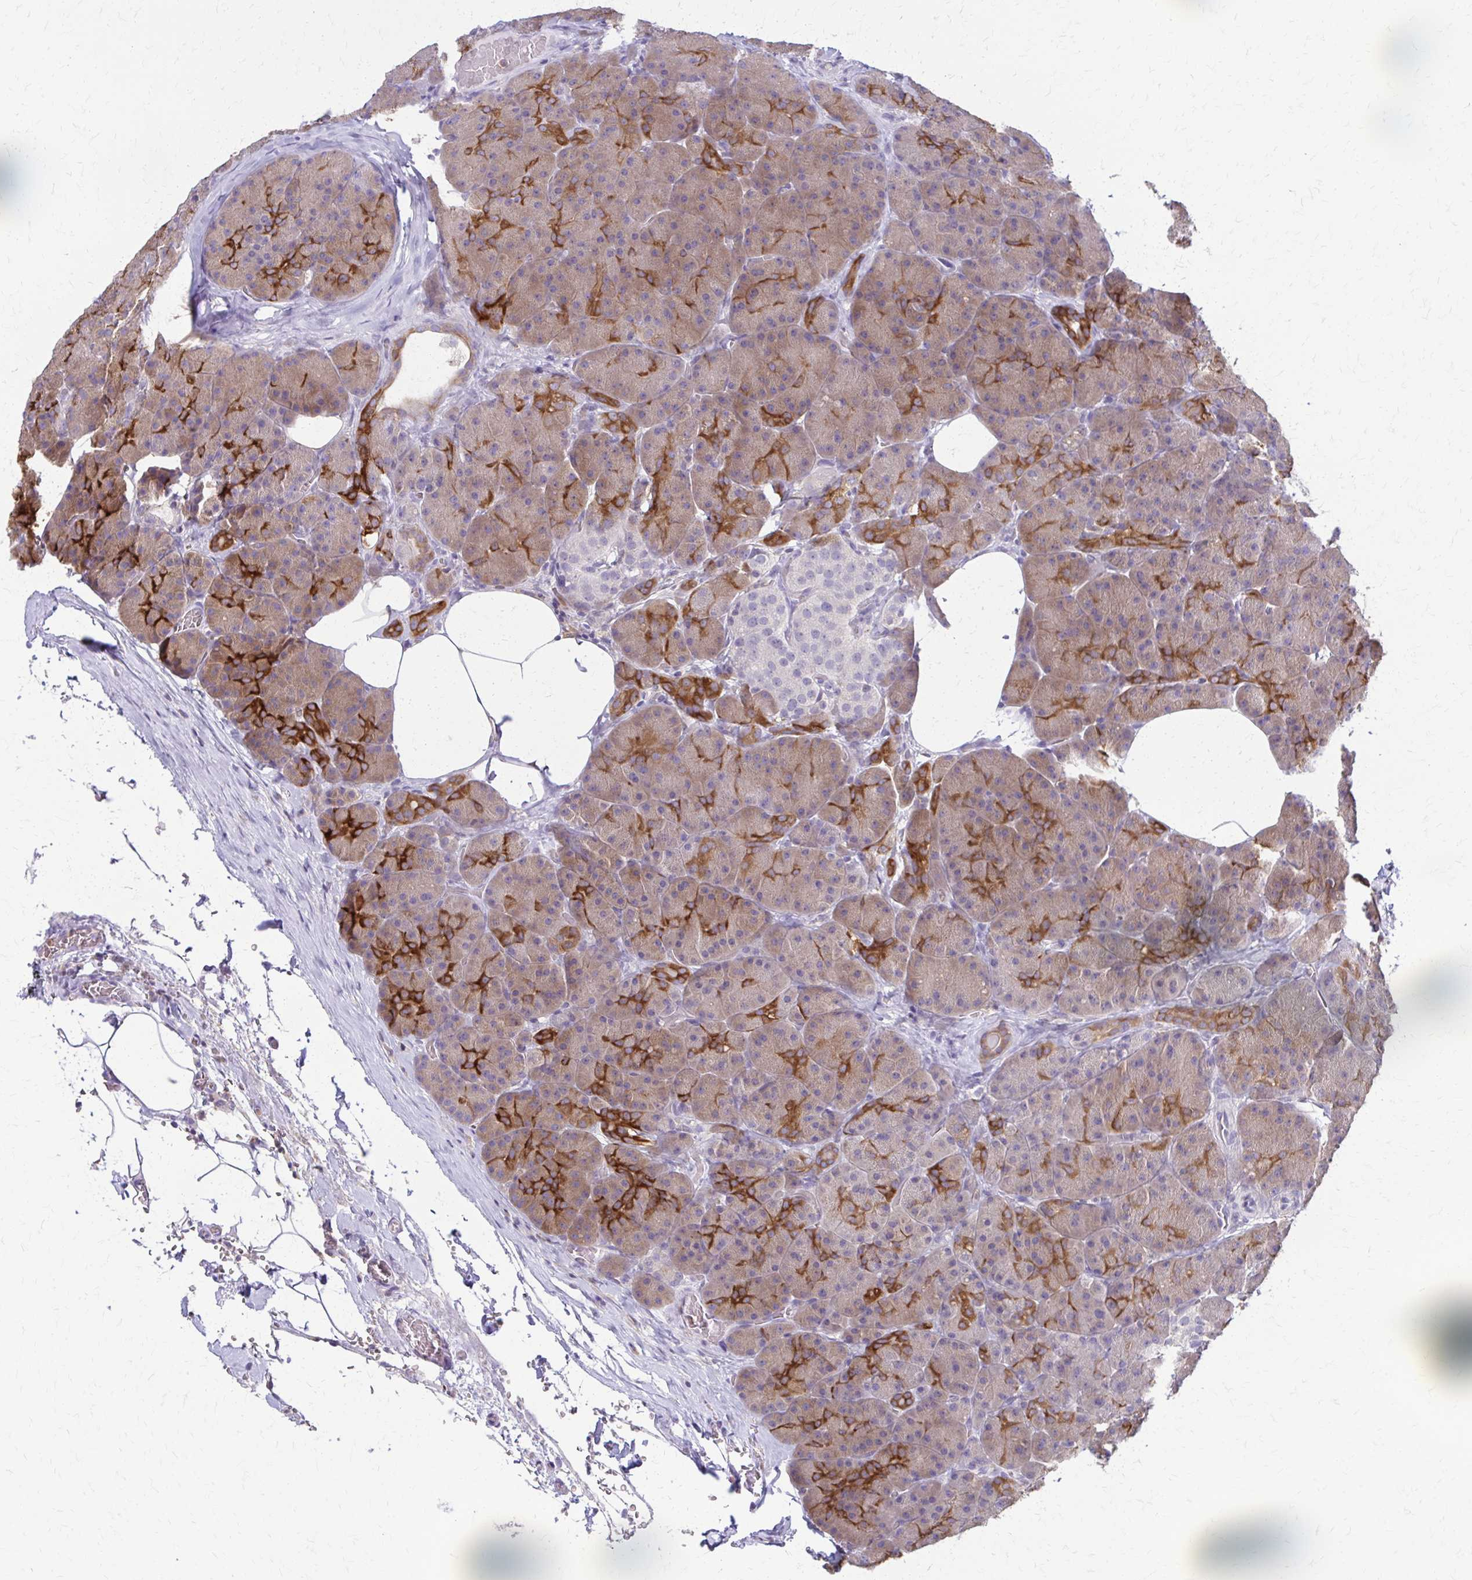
{"staining": {"intensity": "strong", "quantity": "<25%", "location": "cytoplasmic/membranous"}, "tissue": "pancreas", "cell_type": "Exocrine glandular cells", "image_type": "normal", "snomed": [{"axis": "morphology", "description": "Normal tissue, NOS"}, {"axis": "topography", "description": "Pancreas"}], "caption": "Strong cytoplasmic/membranous positivity for a protein is identified in about <25% of exocrine glandular cells of normal pancreas using immunohistochemistry.", "gene": "PIK3AP1", "patient": {"sex": "male", "age": 57}}